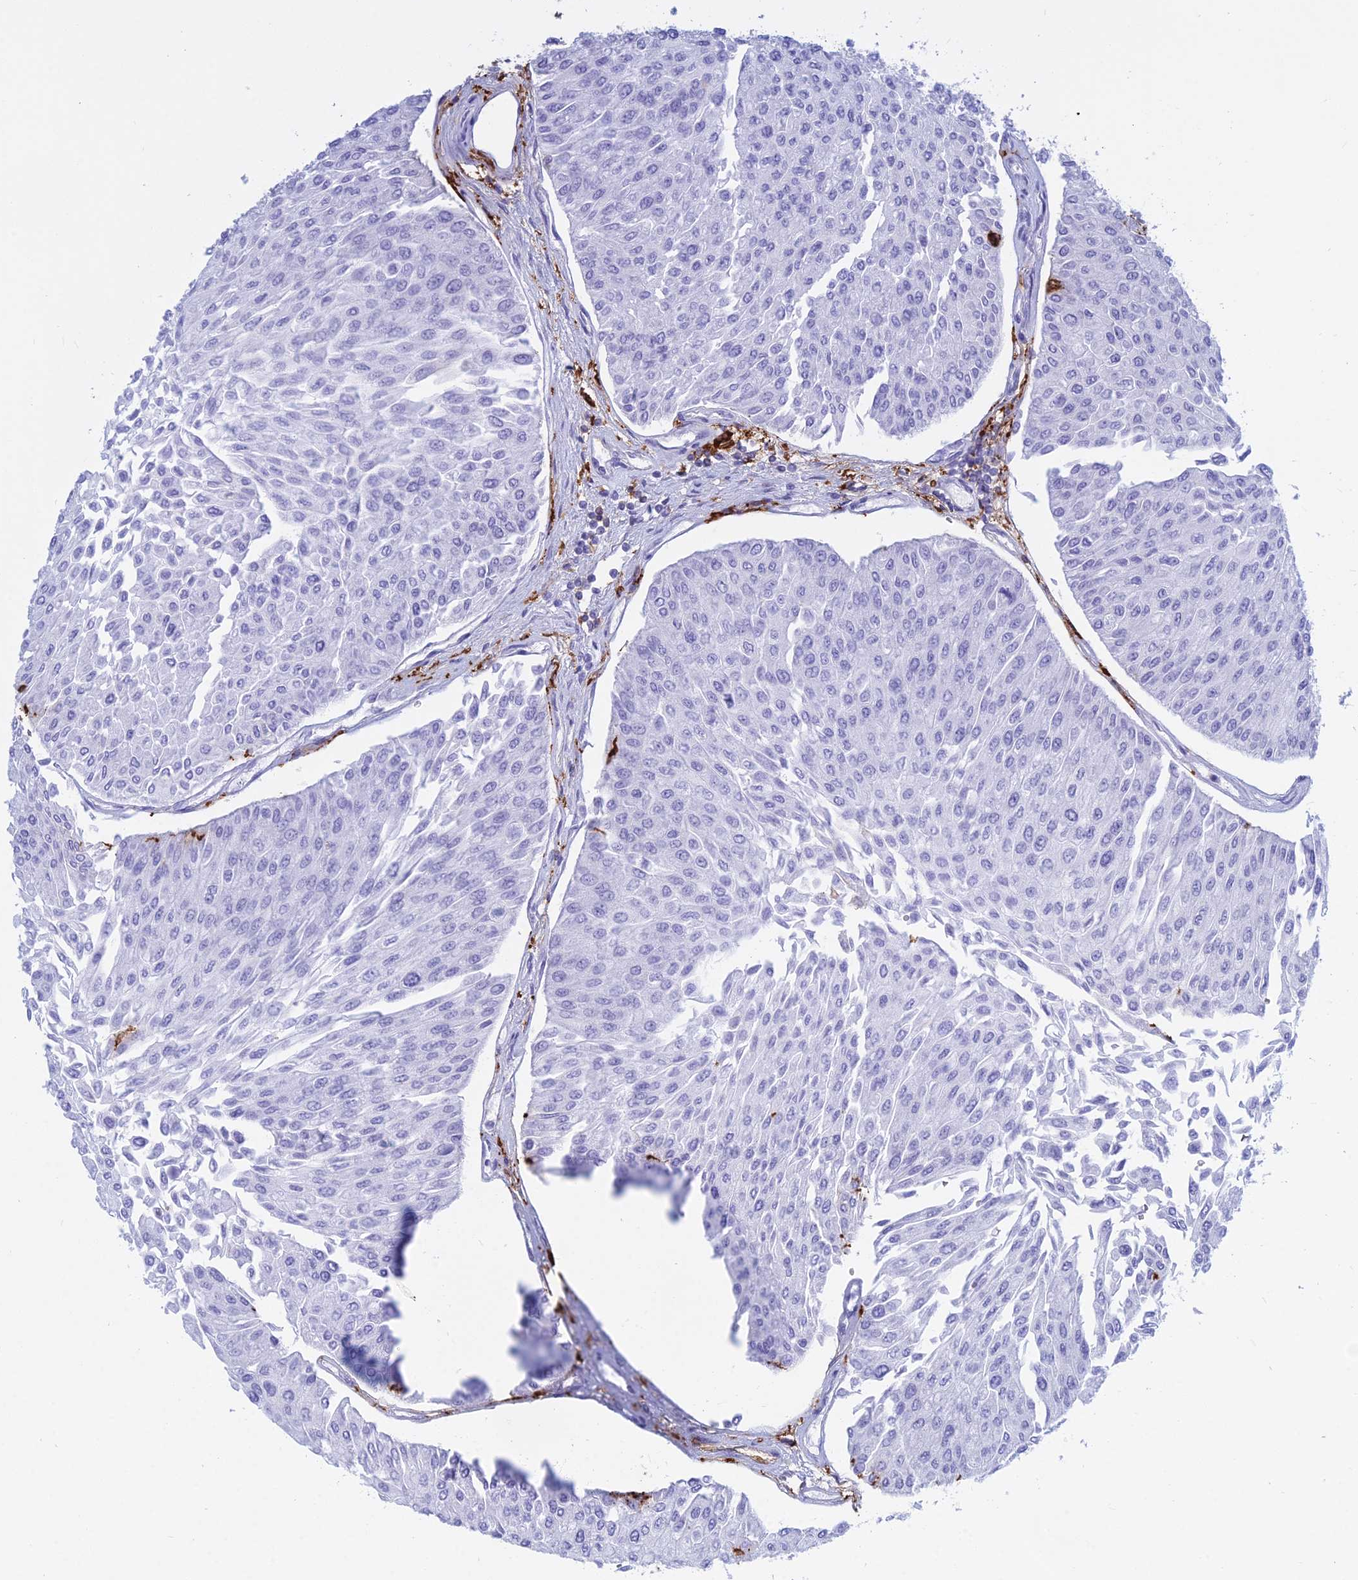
{"staining": {"intensity": "negative", "quantity": "none", "location": "none"}, "tissue": "urothelial cancer", "cell_type": "Tumor cells", "image_type": "cancer", "snomed": [{"axis": "morphology", "description": "Urothelial carcinoma, Low grade"}, {"axis": "topography", "description": "Urinary bladder"}], "caption": "There is no significant positivity in tumor cells of urothelial cancer.", "gene": "HLA-DRB1", "patient": {"sex": "male", "age": 67}}